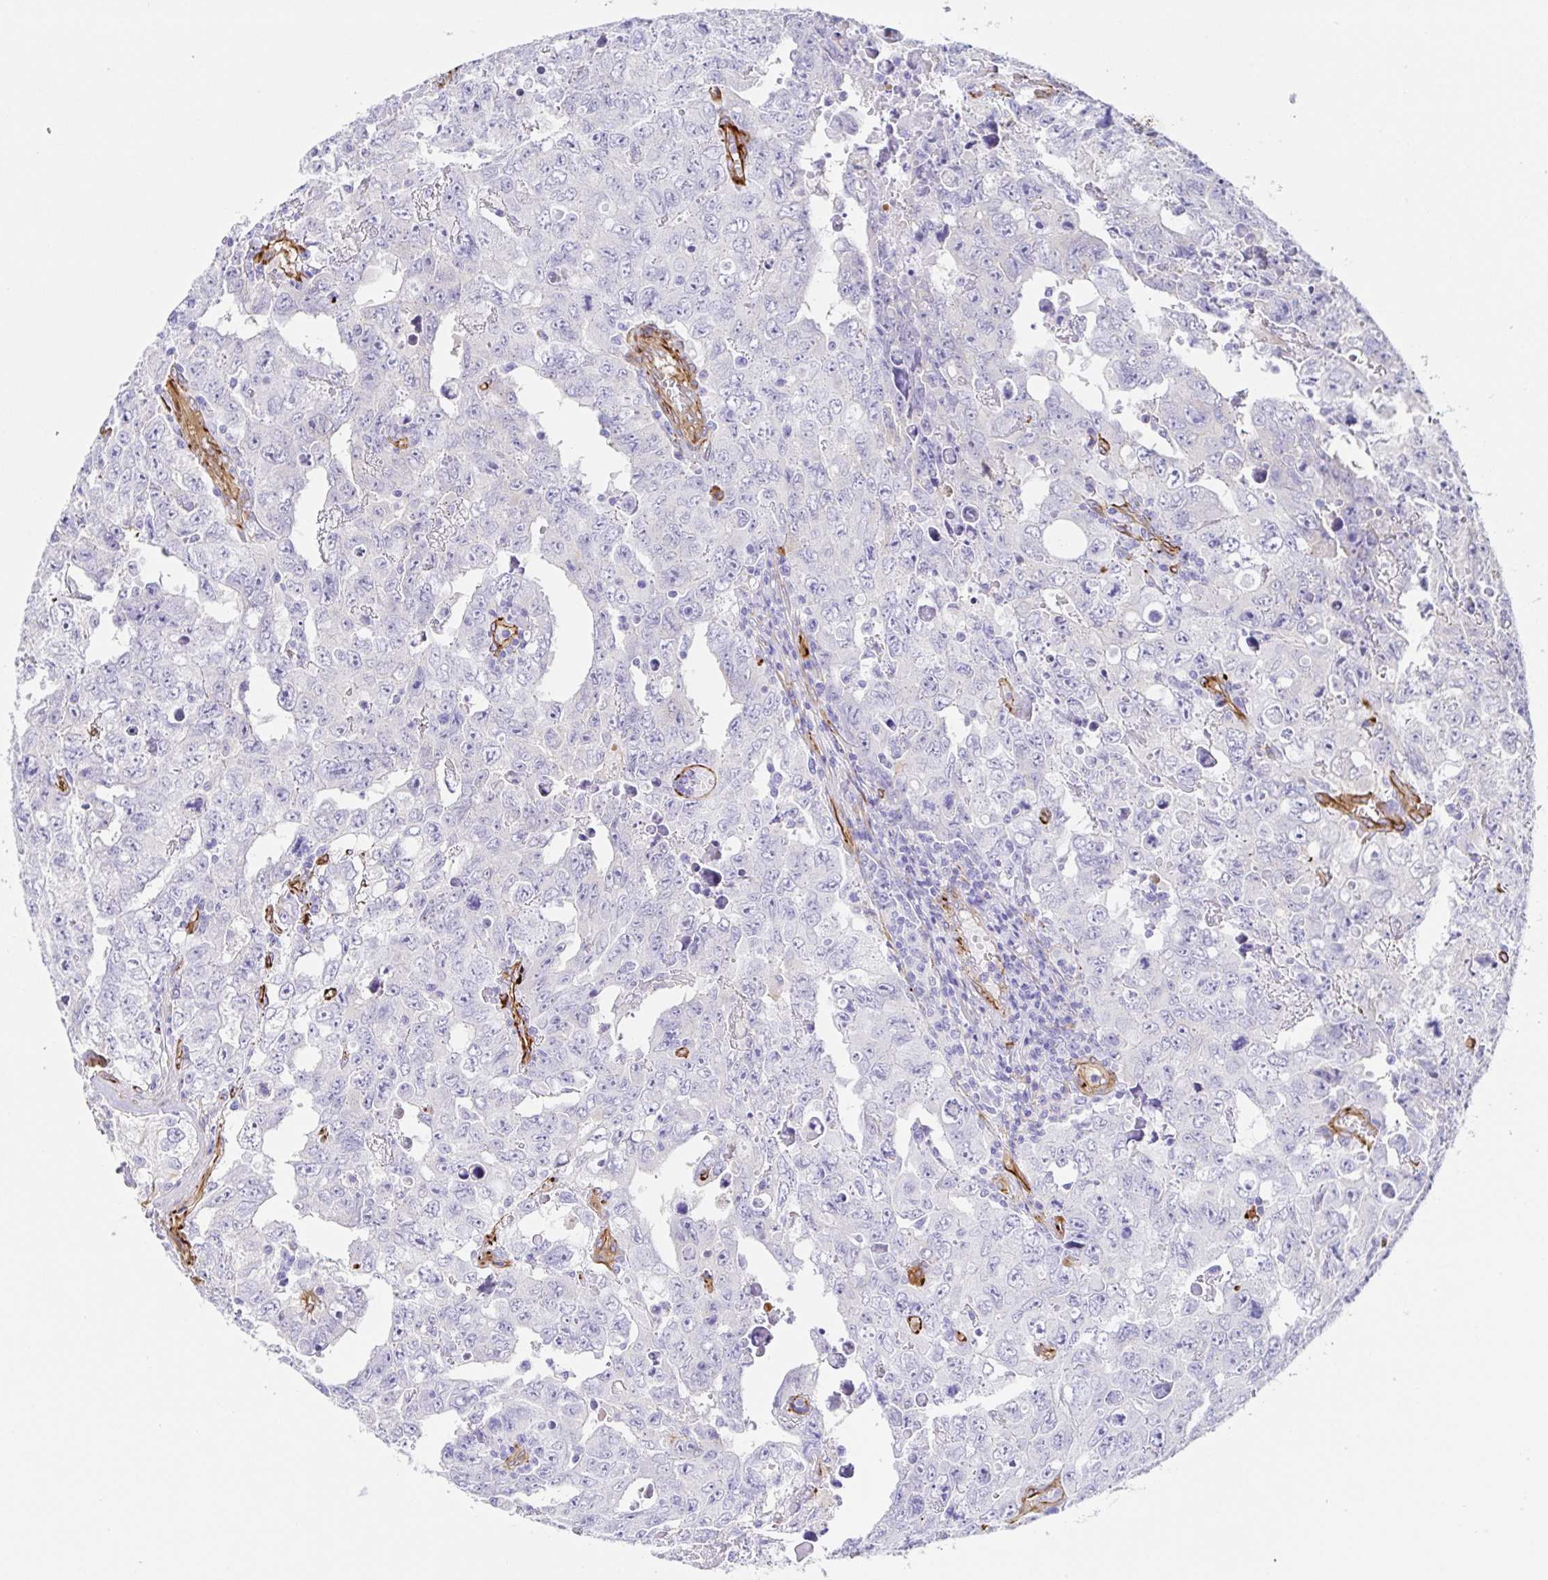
{"staining": {"intensity": "negative", "quantity": "none", "location": "none"}, "tissue": "testis cancer", "cell_type": "Tumor cells", "image_type": "cancer", "snomed": [{"axis": "morphology", "description": "Carcinoma, Embryonal, NOS"}, {"axis": "topography", "description": "Testis"}], "caption": "IHC histopathology image of neoplastic tissue: testis cancer stained with DAB exhibits no significant protein staining in tumor cells.", "gene": "DOCK1", "patient": {"sex": "male", "age": 24}}